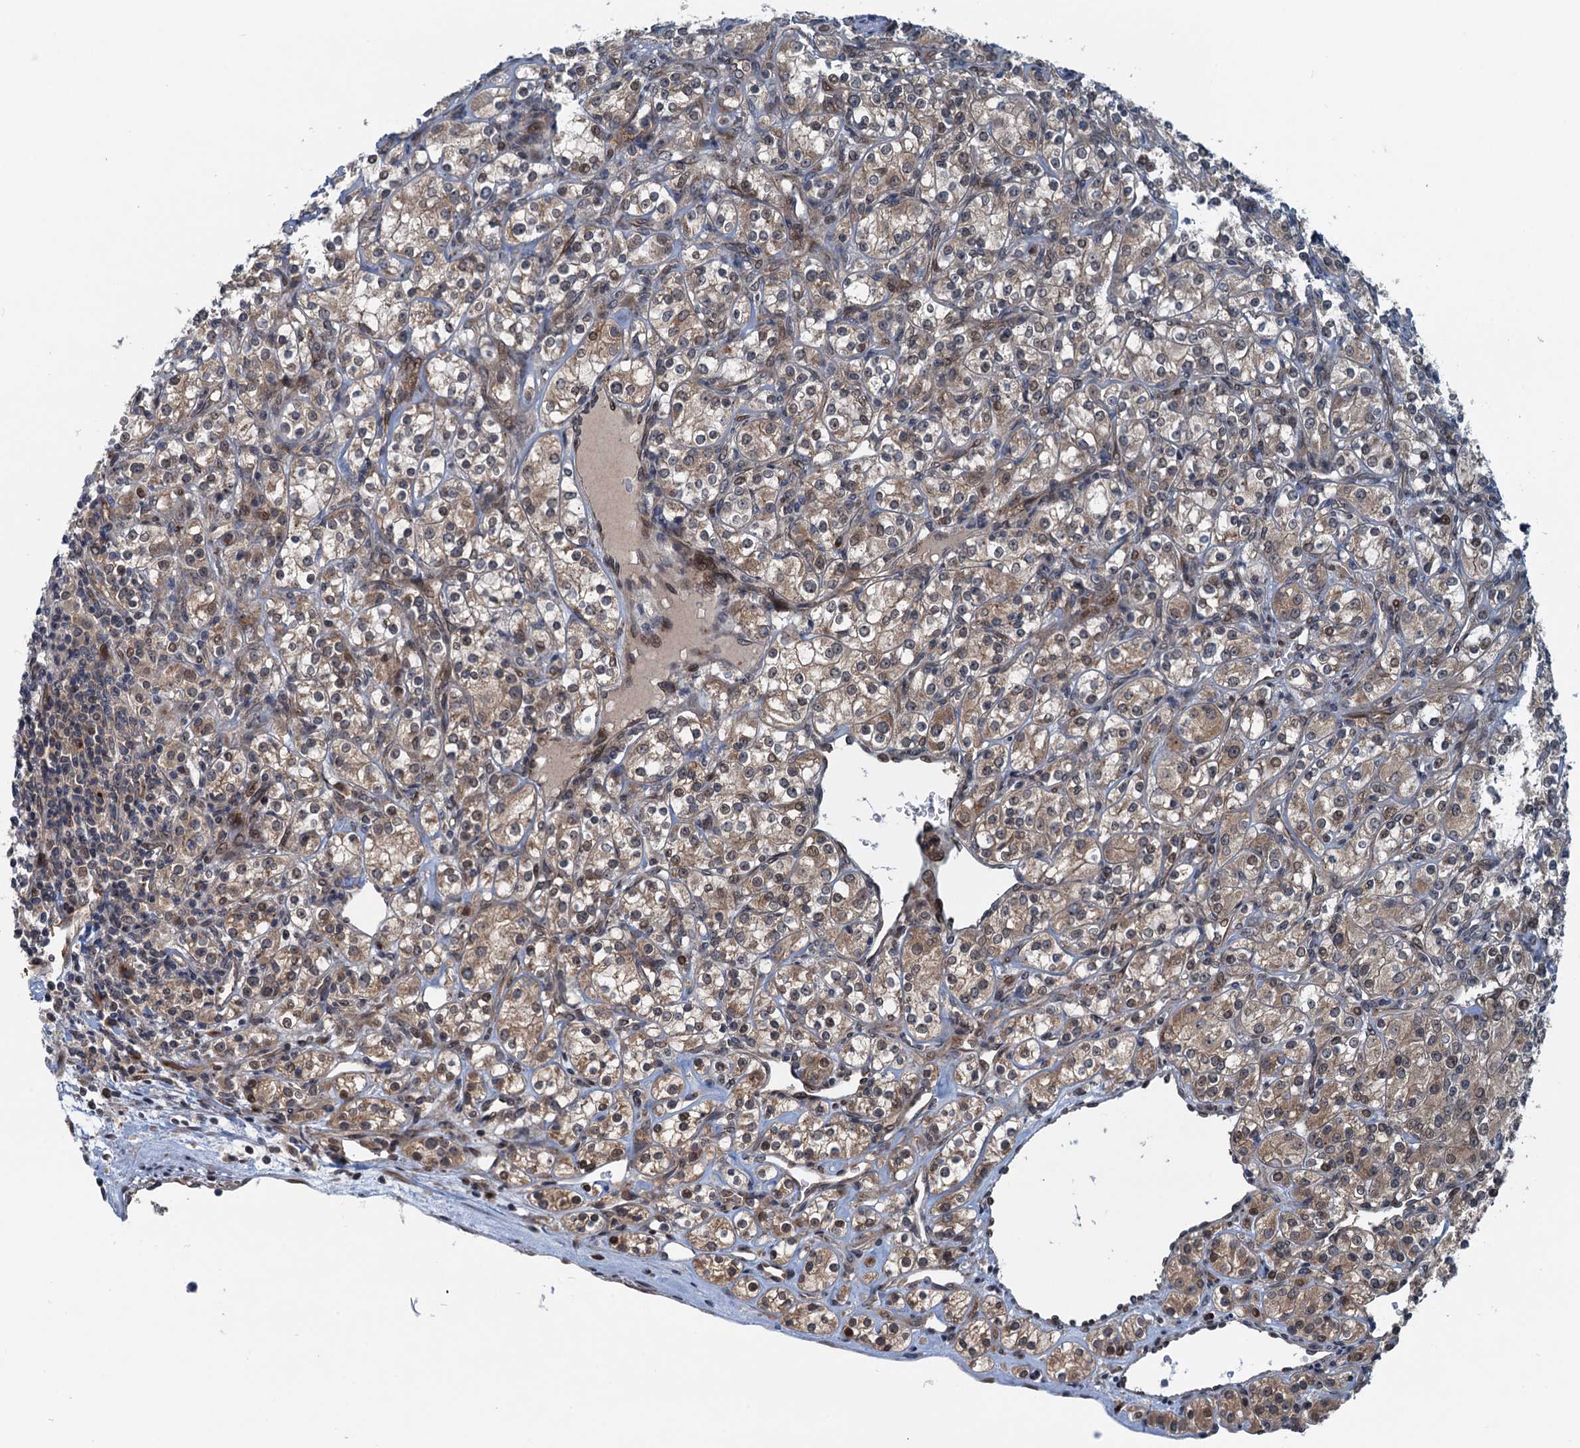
{"staining": {"intensity": "moderate", "quantity": "25%-75%", "location": "cytoplasmic/membranous,nuclear"}, "tissue": "renal cancer", "cell_type": "Tumor cells", "image_type": "cancer", "snomed": [{"axis": "morphology", "description": "Adenocarcinoma, NOS"}, {"axis": "topography", "description": "Kidney"}], "caption": "Immunohistochemistry (IHC) image of renal adenocarcinoma stained for a protein (brown), which reveals medium levels of moderate cytoplasmic/membranous and nuclear positivity in approximately 25%-75% of tumor cells.", "gene": "DYNC2I2", "patient": {"sex": "male", "age": 77}}